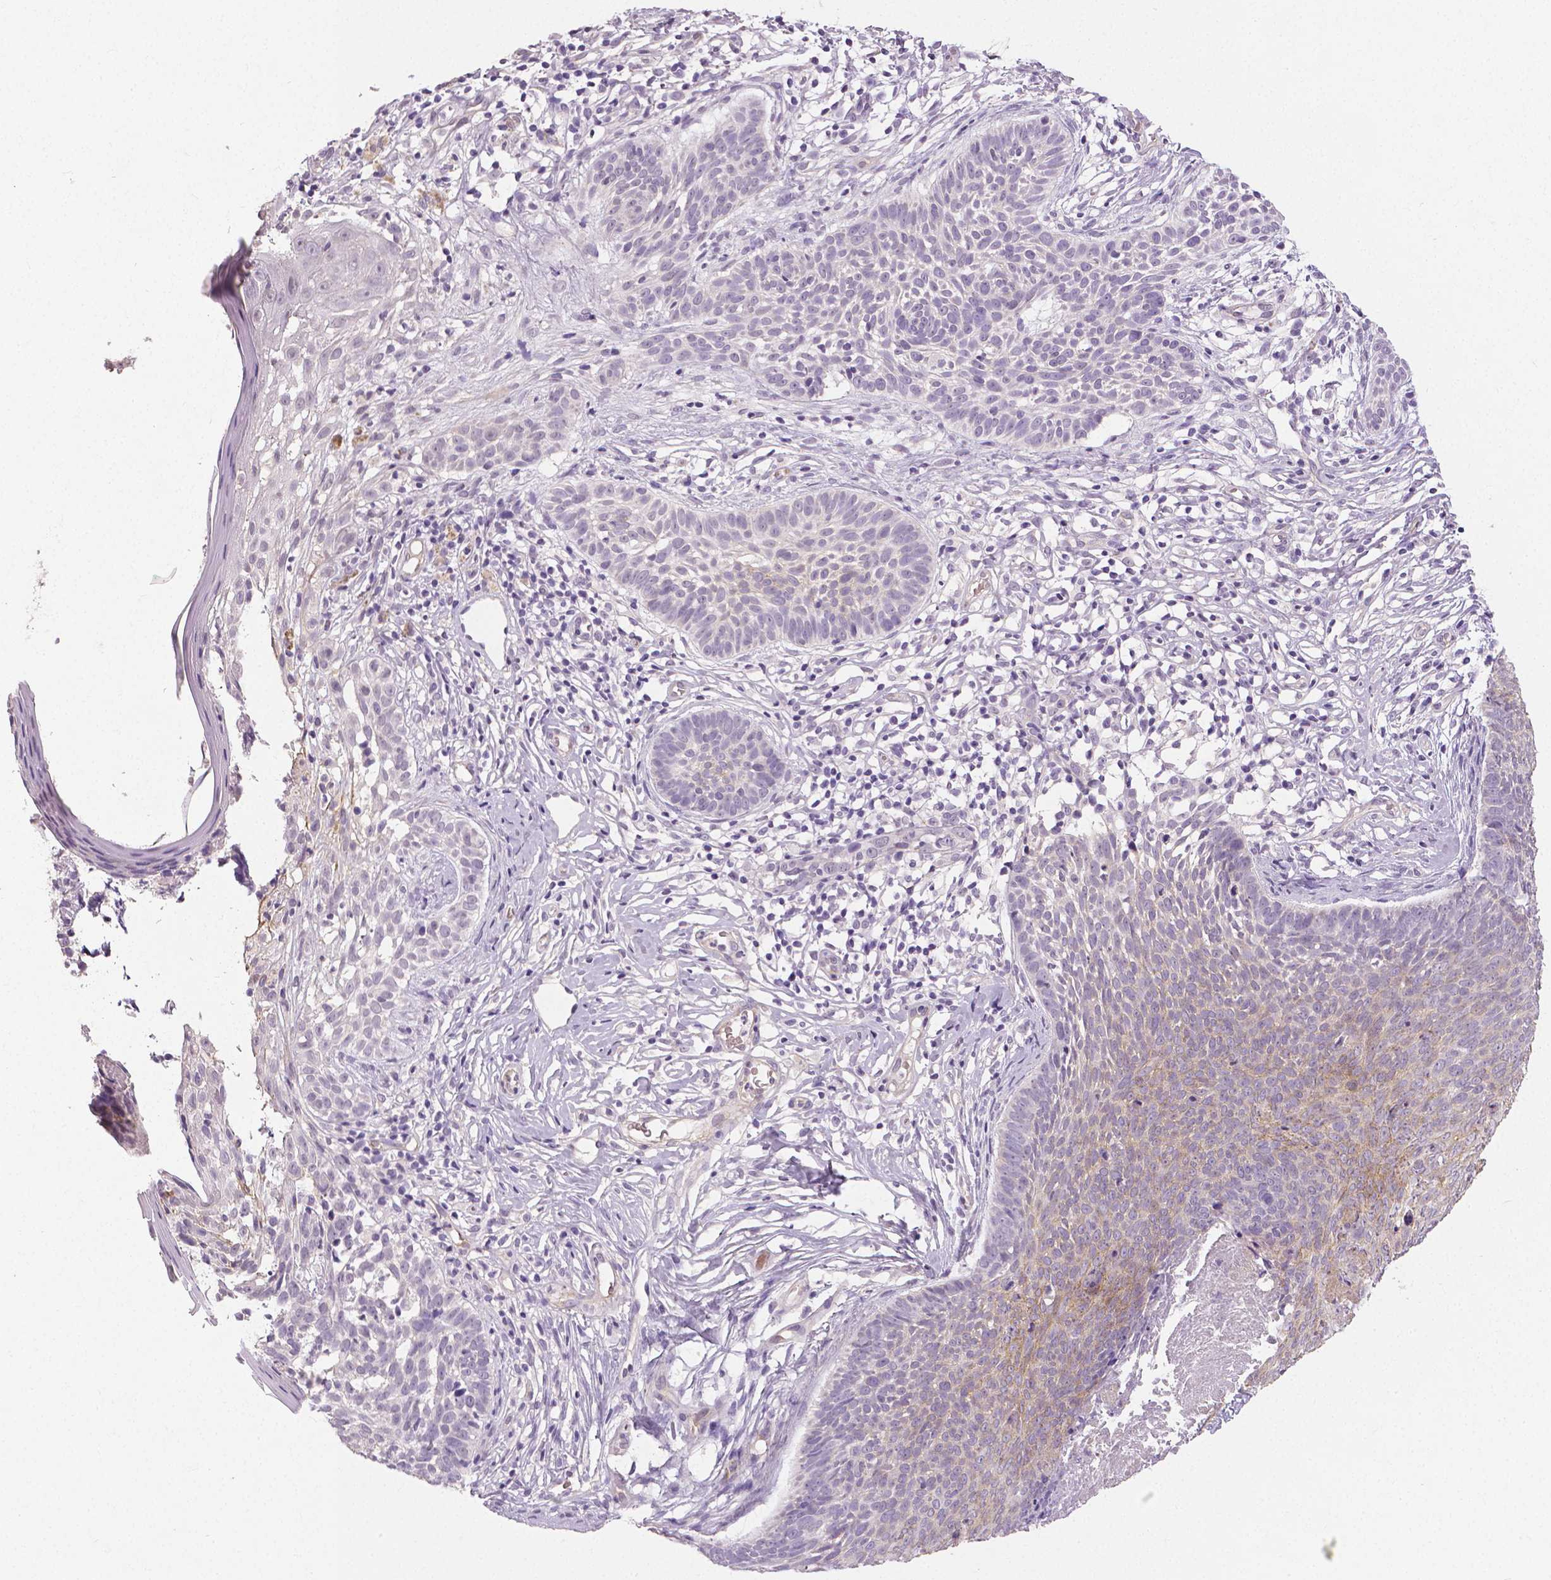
{"staining": {"intensity": "weak", "quantity": "25%-75%", "location": "cytoplasmic/membranous"}, "tissue": "skin cancer", "cell_type": "Tumor cells", "image_type": "cancer", "snomed": [{"axis": "morphology", "description": "Basal cell carcinoma"}, {"axis": "topography", "description": "Skin"}], "caption": "Immunohistochemical staining of skin cancer reveals low levels of weak cytoplasmic/membranous positivity in about 25%-75% of tumor cells. Ihc stains the protein in brown and the nuclei are stained blue.", "gene": "FLT1", "patient": {"sex": "male", "age": 85}}